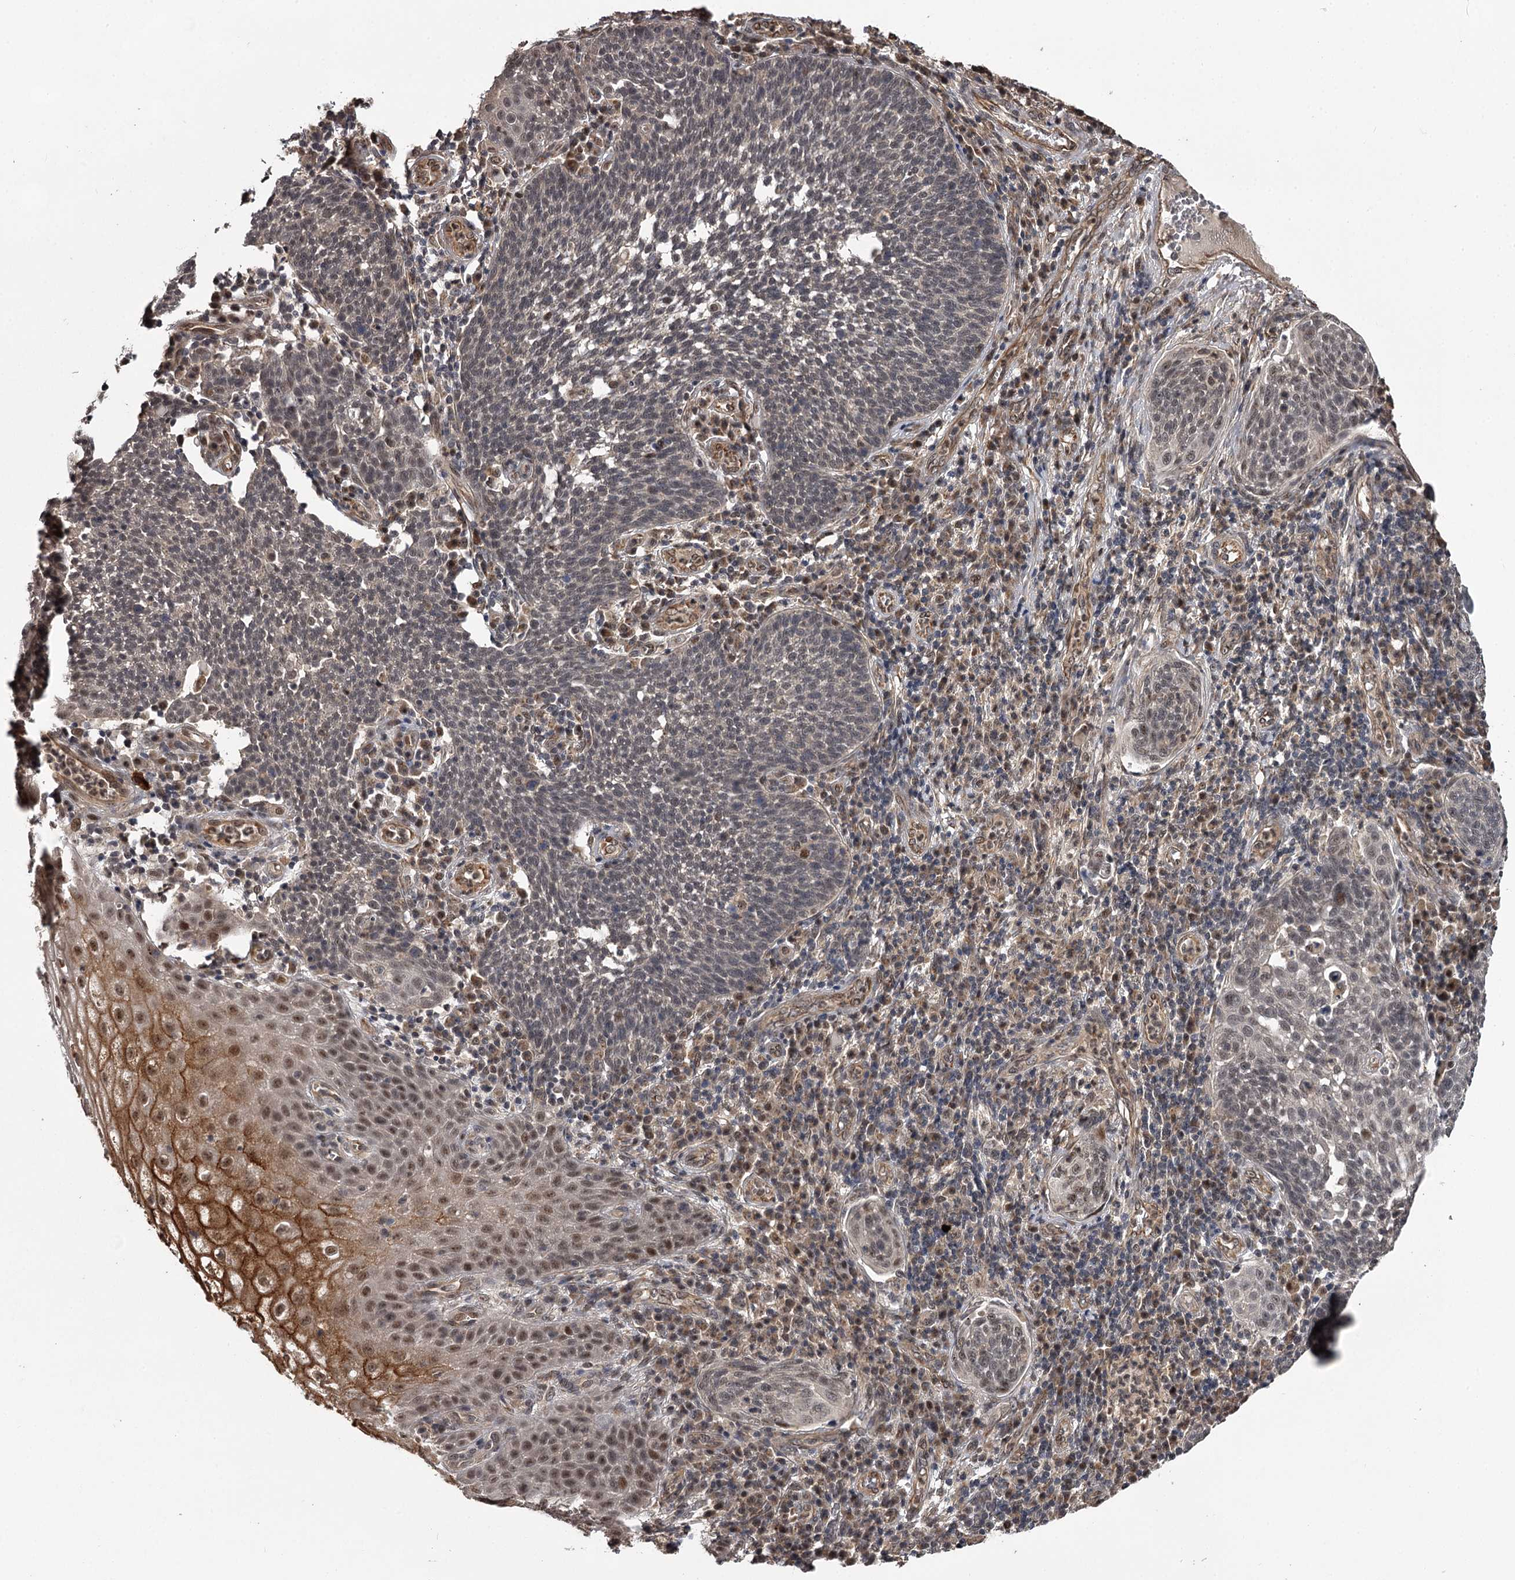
{"staining": {"intensity": "negative", "quantity": "none", "location": "none"}, "tissue": "cervical cancer", "cell_type": "Tumor cells", "image_type": "cancer", "snomed": [{"axis": "morphology", "description": "Squamous cell carcinoma, NOS"}, {"axis": "topography", "description": "Cervix"}], "caption": "Photomicrograph shows no protein positivity in tumor cells of cervical squamous cell carcinoma tissue.", "gene": "MAML3", "patient": {"sex": "female", "age": 34}}